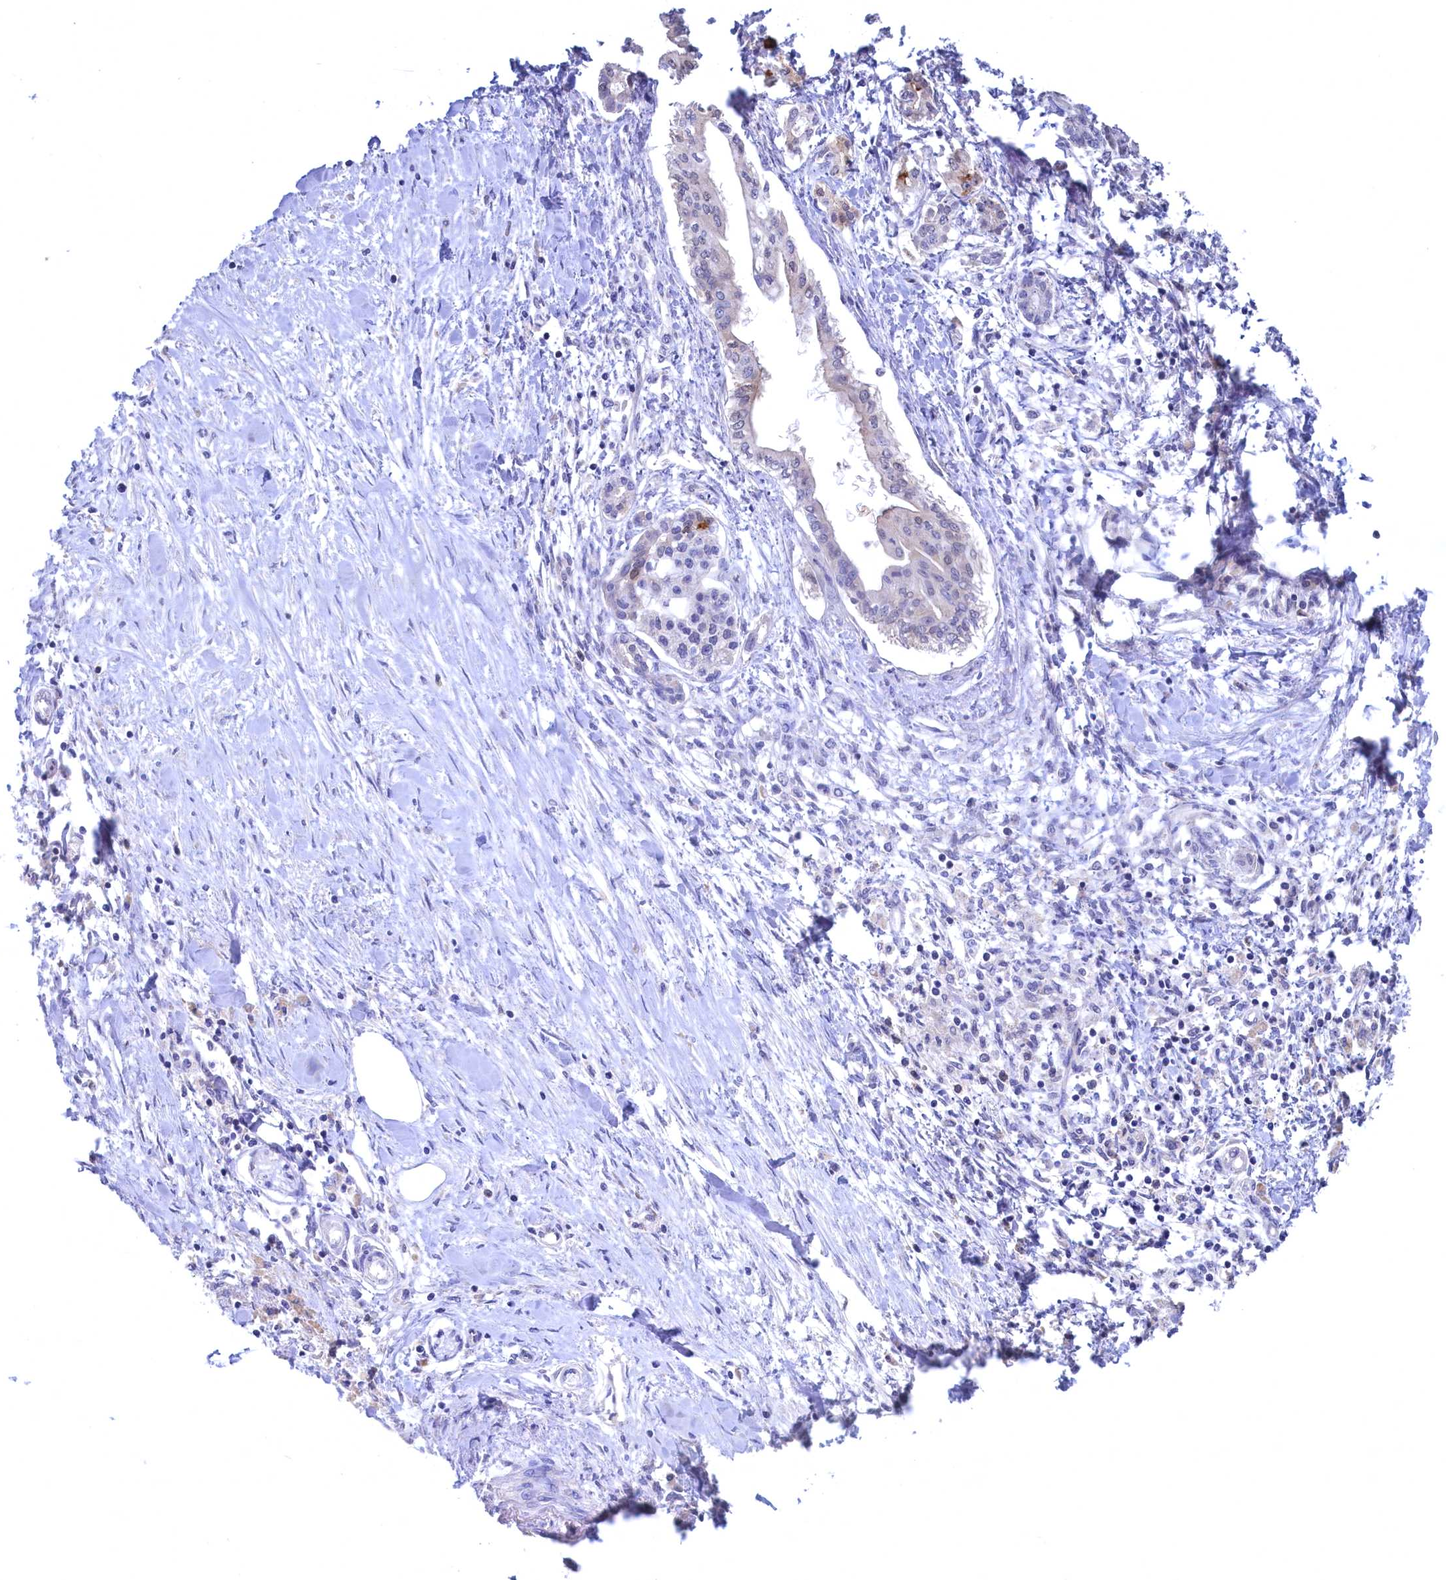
{"staining": {"intensity": "negative", "quantity": "none", "location": "none"}, "tissue": "pancreatic cancer", "cell_type": "Tumor cells", "image_type": "cancer", "snomed": [{"axis": "morphology", "description": "Normal tissue, NOS"}, {"axis": "morphology", "description": "Adenocarcinoma, NOS"}, {"axis": "topography", "description": "Pancreas"}], "caption": "This is an IHC image of pancreatic cancer (adenocarcinoma). There is no staining in tumor cells.", "gene": "C11orf54", "patient": {"sex": "female", "age": 64}}